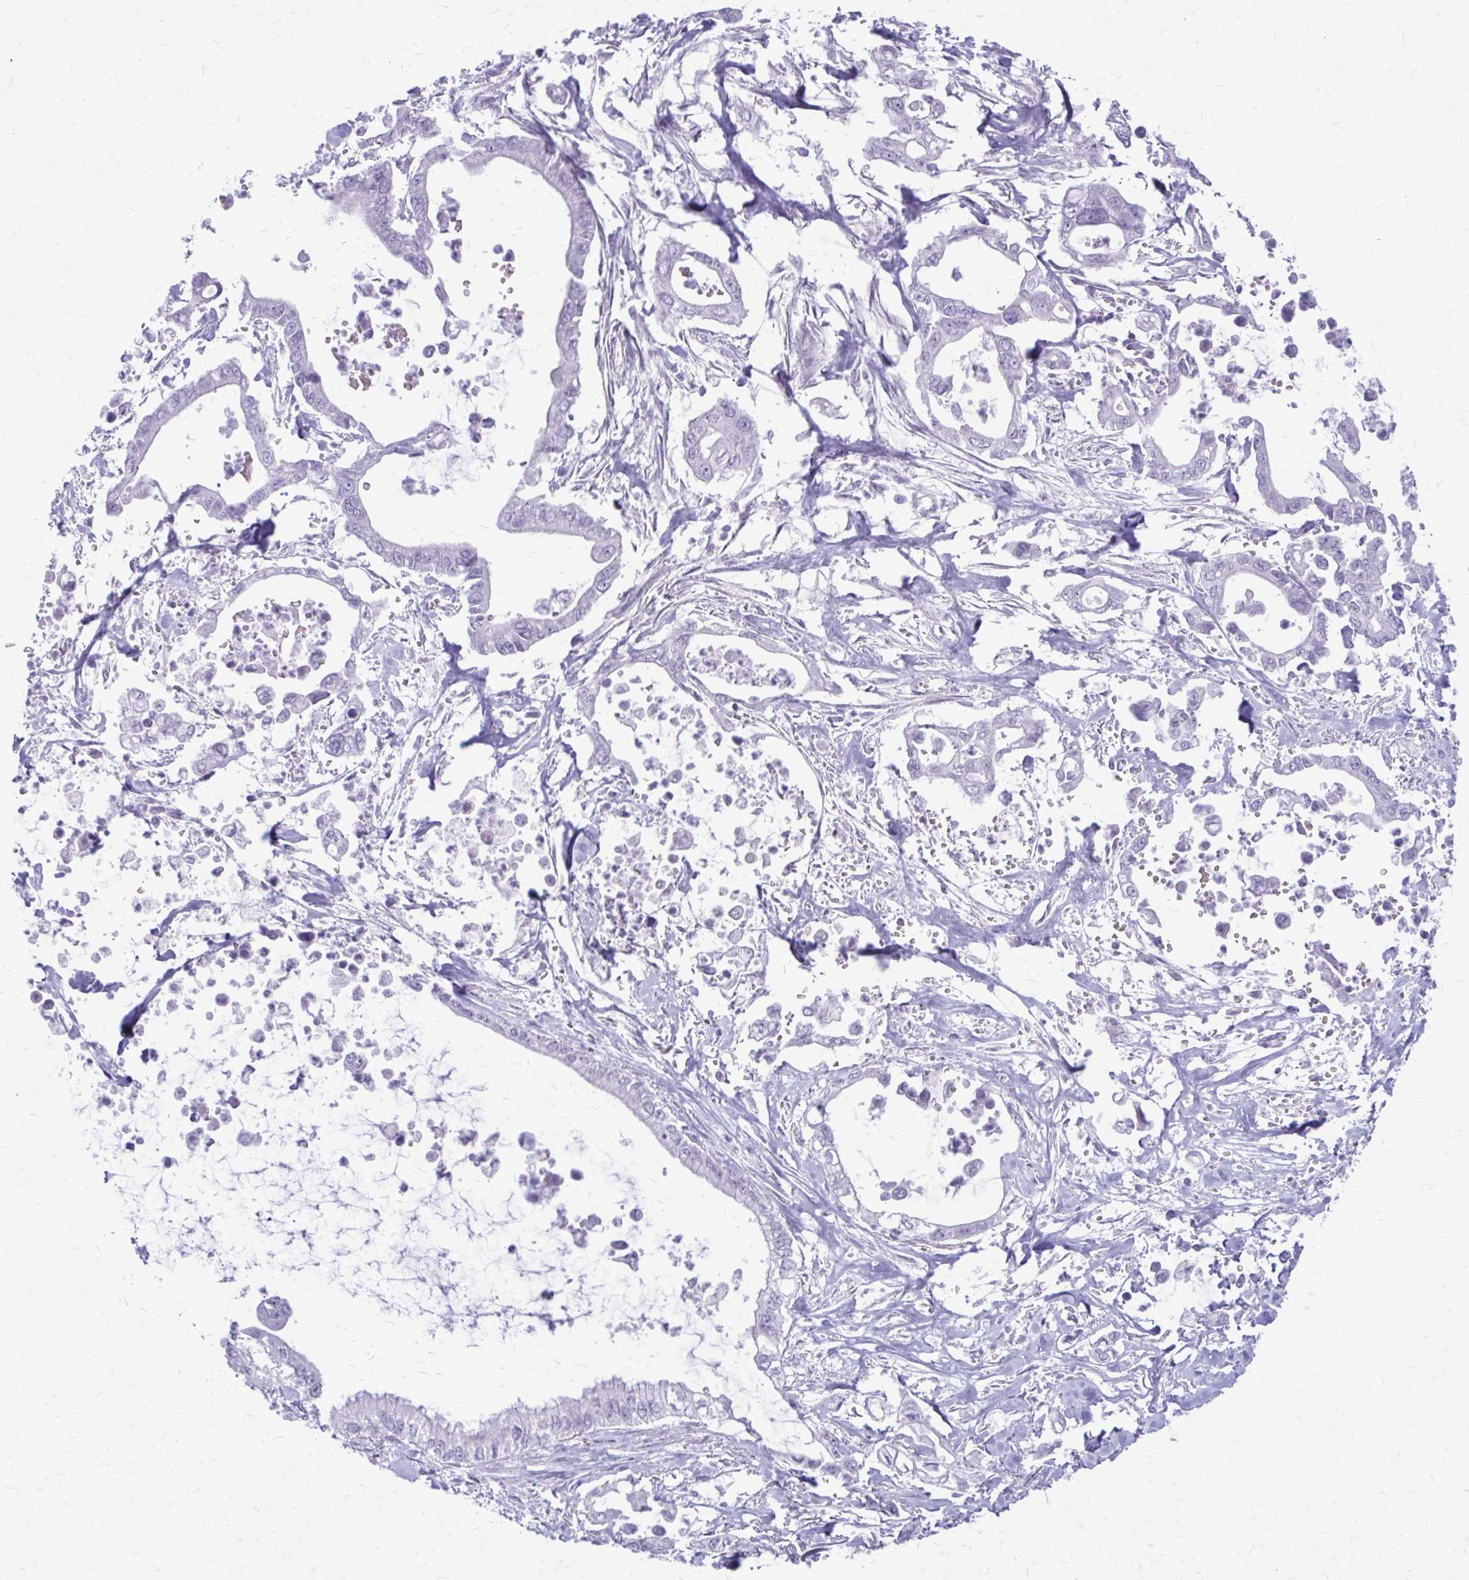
{"staining": {"intensity": "negative", "quantity": "none", "location": "none"}, "tissue": "pancreatic cancer", "cell_type": "Tumor cells", "image_type": "cancer", "snomed": [{"axis": "morphology", "description": "Adenocarcinoma, NOS"}, {"axis": "topography", "description": "Pancreas"}], "caption": "This is an immunohistochemistry (IHC) histopathology image of pancreatic cancer. There is no expression in tumor cells.", "gene": "KRT5", "patient": {"sex": "male", "age": 61}}